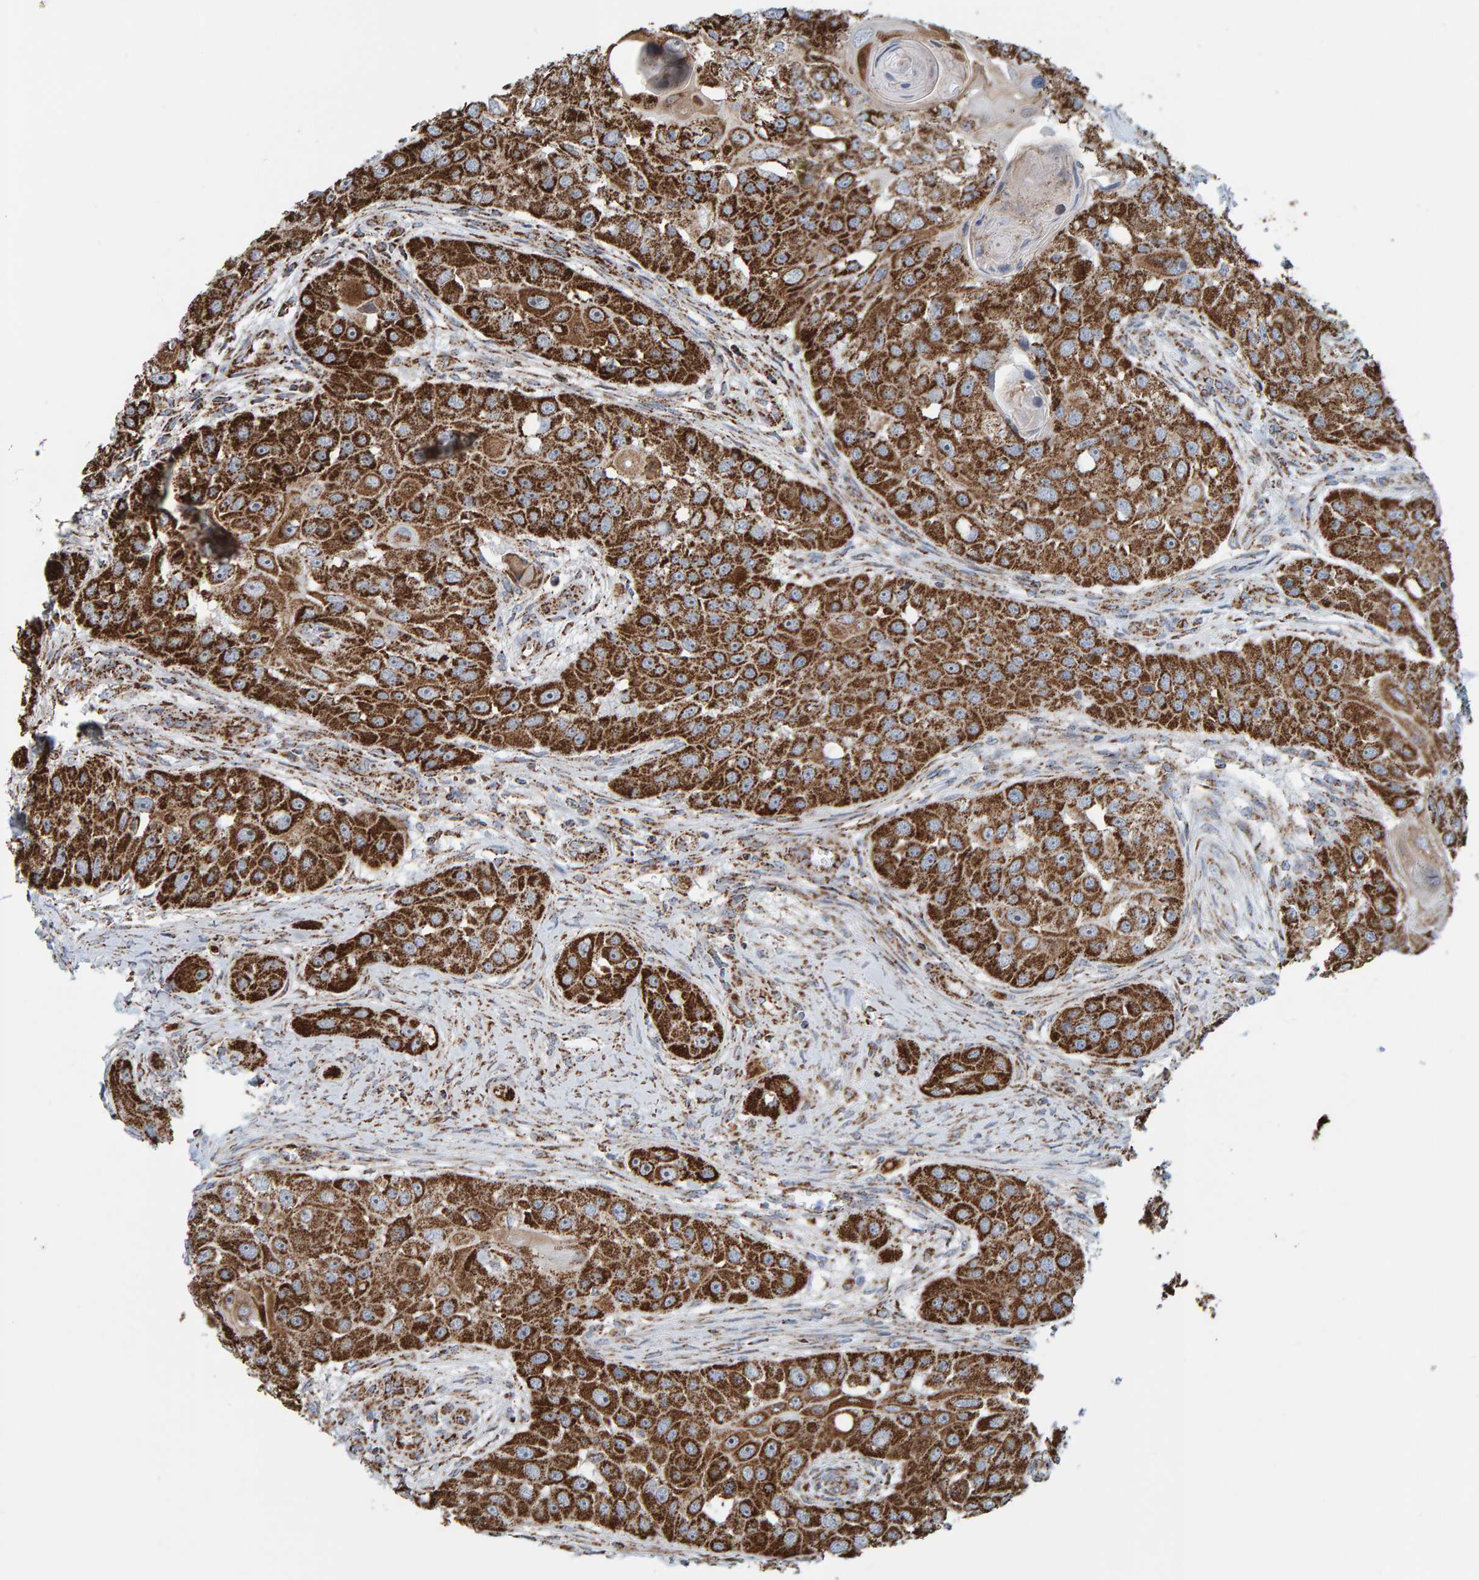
{"staining": {"intensity": "strong", "quantity": ">75%", "location": "cytoplasmic/membranous"}, "tissue": "head and neck cancer", "cell_type": "Tumor cells", "image_type": "cancer", "snomed": [{"axis": "morphology", "description": "Normal tissue, NOS"}, {"axis": "morphology", "description": "Squamous cell carcinoma, NOS"}, {"axis": "topography", "description": "Skeletal muscle"}, {"axis": "topography", "description": "Head-Neck"}], "caption": "This is a photomicrograph of immunohistochemistry staining of squamous cell carcinoma (head and neck), which shows strong positivity in the cytoplasmic/membranous of tumor cells.", "gene": "MRPL45", "patient": {"sex": "male", "age": 51}}